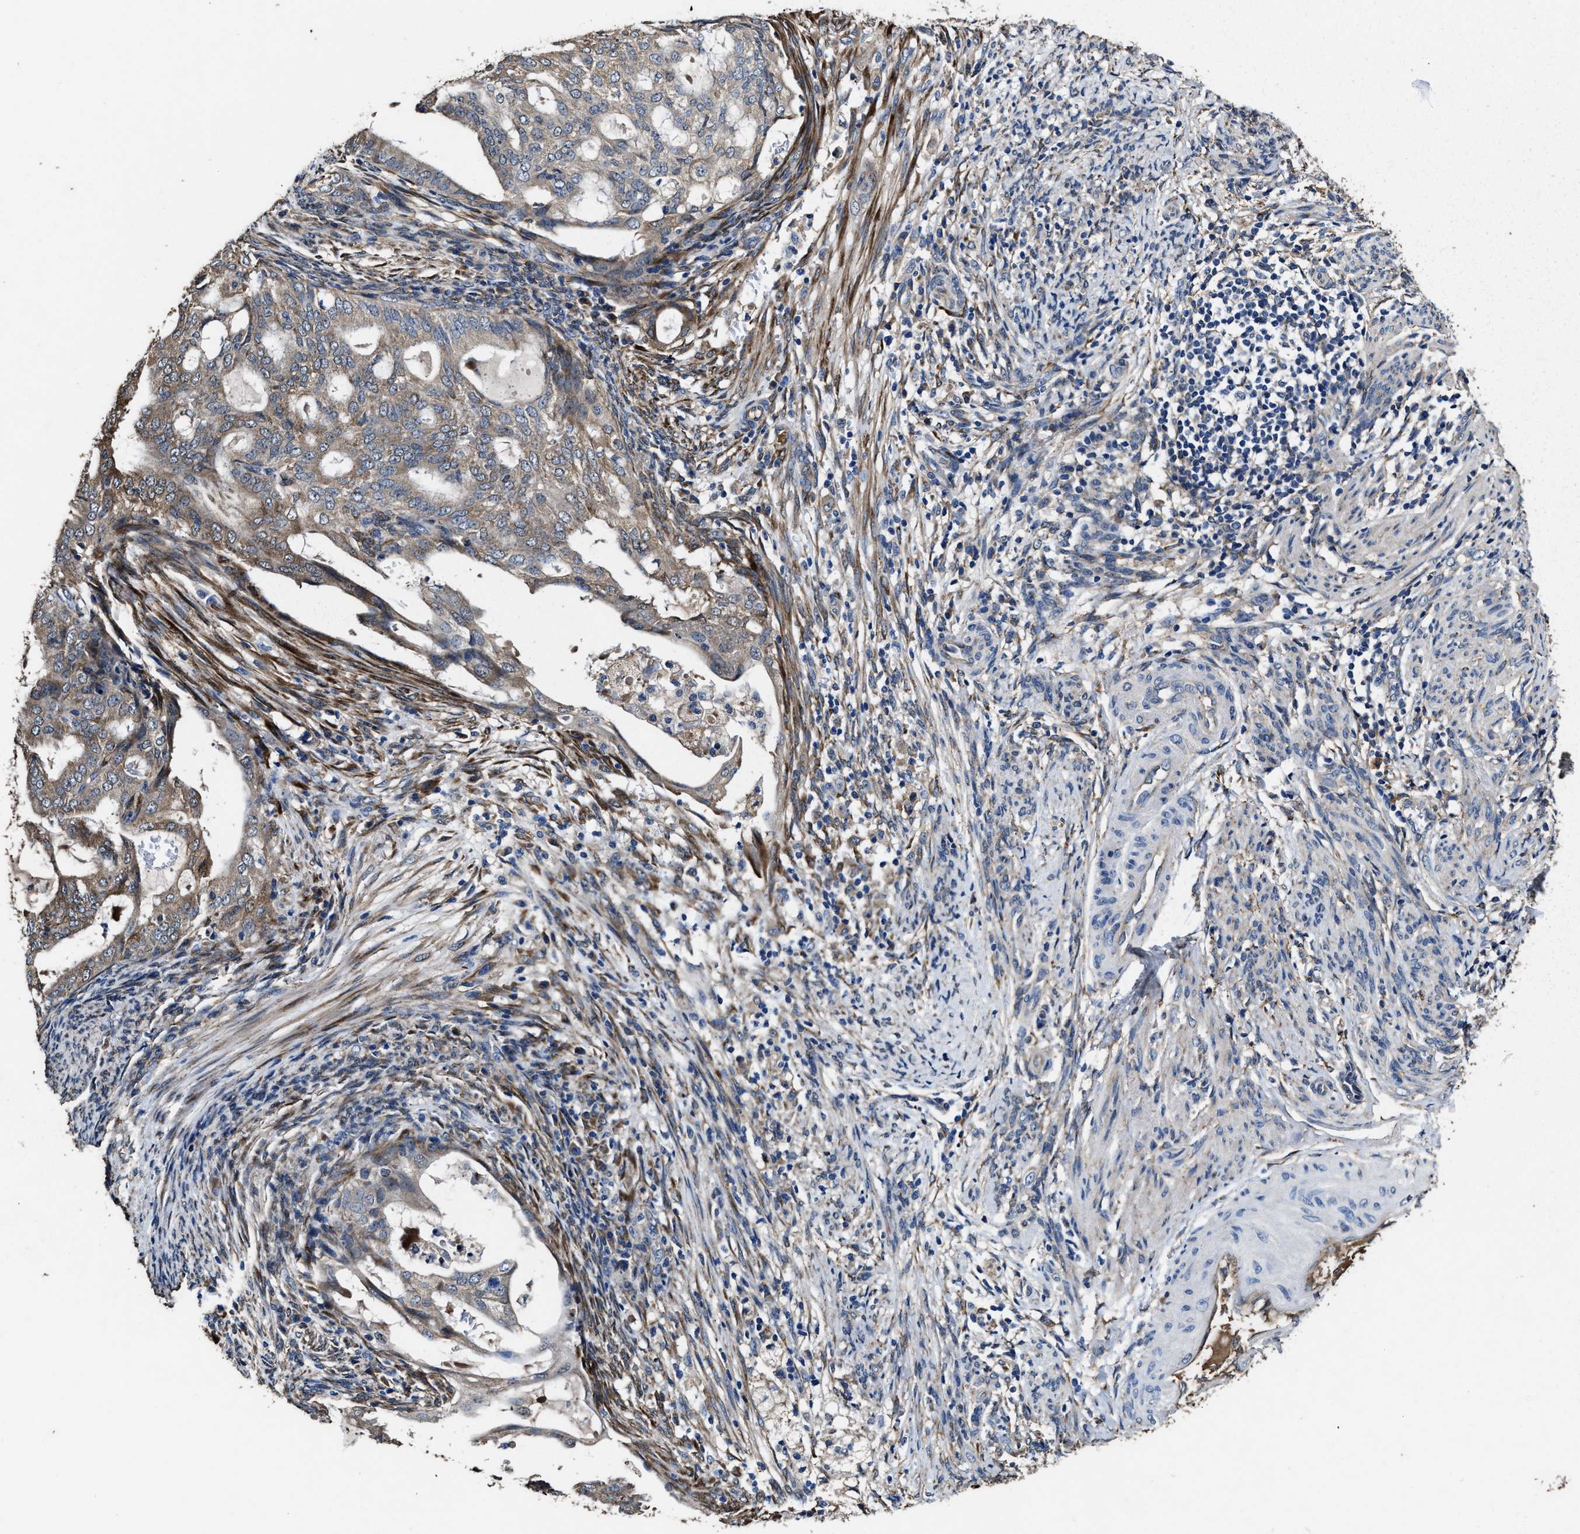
{"staining": {"intensity": "weak", "quantity": ">75%", "location": "cytoplasmic/membranous"}, "tissue": "endometrial cancer", "cell_type": "Tumor cells", "image_type": "cancer", "snomed": [{"axis": "morphology", "description": "Adenocarcinoma, NOS"}, {"axis": "topography", "description": "Endometrium"}], "caption": "Tumor cells exhibit weak cytoplasmic/membranous positivity in about >75% of cells in endometrial cancer.", "gene": "IDNK", "patient": {"sex": "female", "age": 58}}